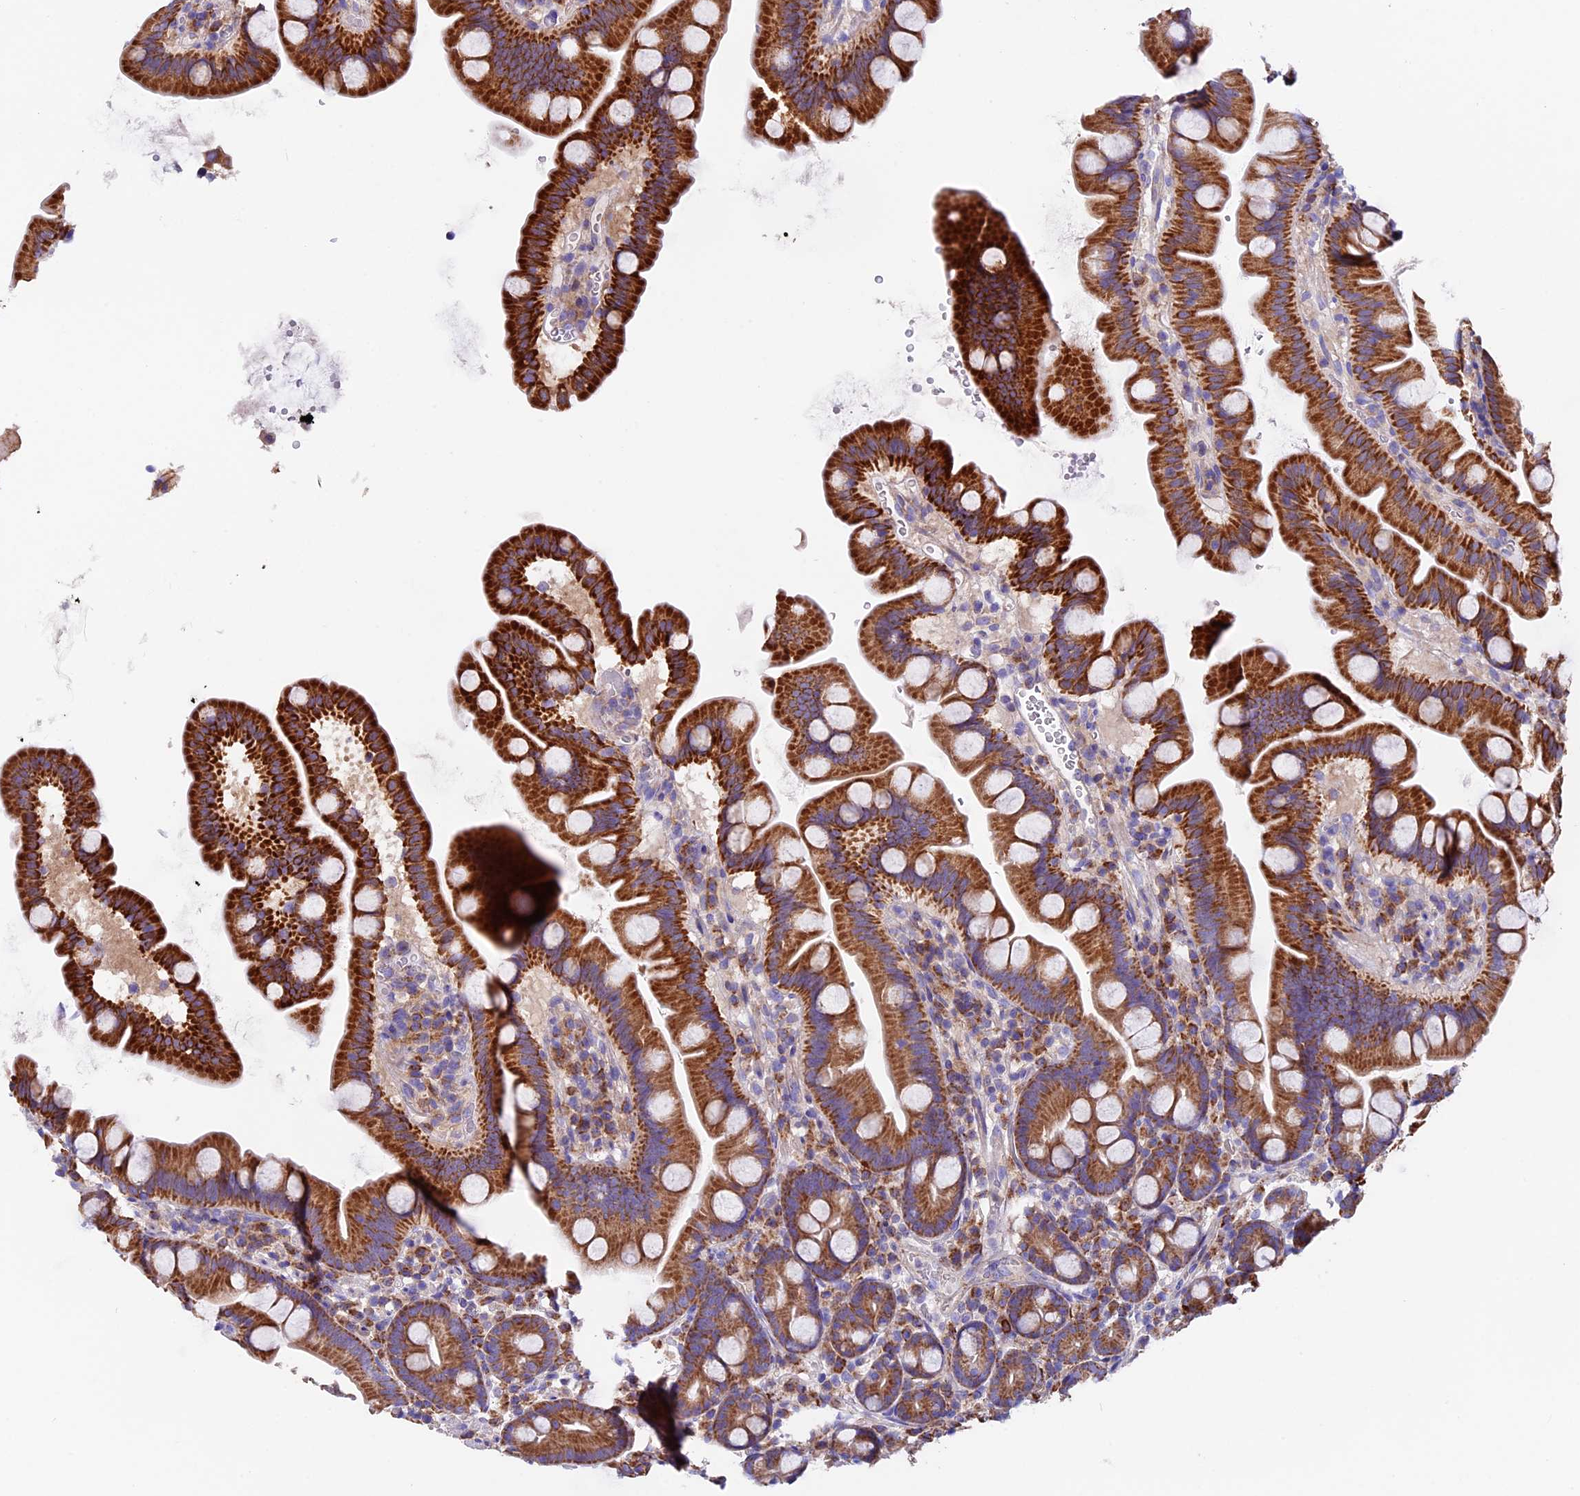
{"staining": {"intensity": "strong", "quantity": ">75%", "location": "cytoplasmic/membranous"}, "tissue": "small intestine", "cell_type": "Glandular cells", "image_type": "normal", "snomed": [{"axis": "morphology", "description": "Normal tissue, NOS"}, {"axis": "topography", "description": "Small intestine"}], "caption": "A histopathology image of small intestine stained for a protein demonstrates strong cytoplasmic/membranous brown staining in glandular cells.", "gene": "COMTD1", "patient": {"sex": "female", "age": 68}}